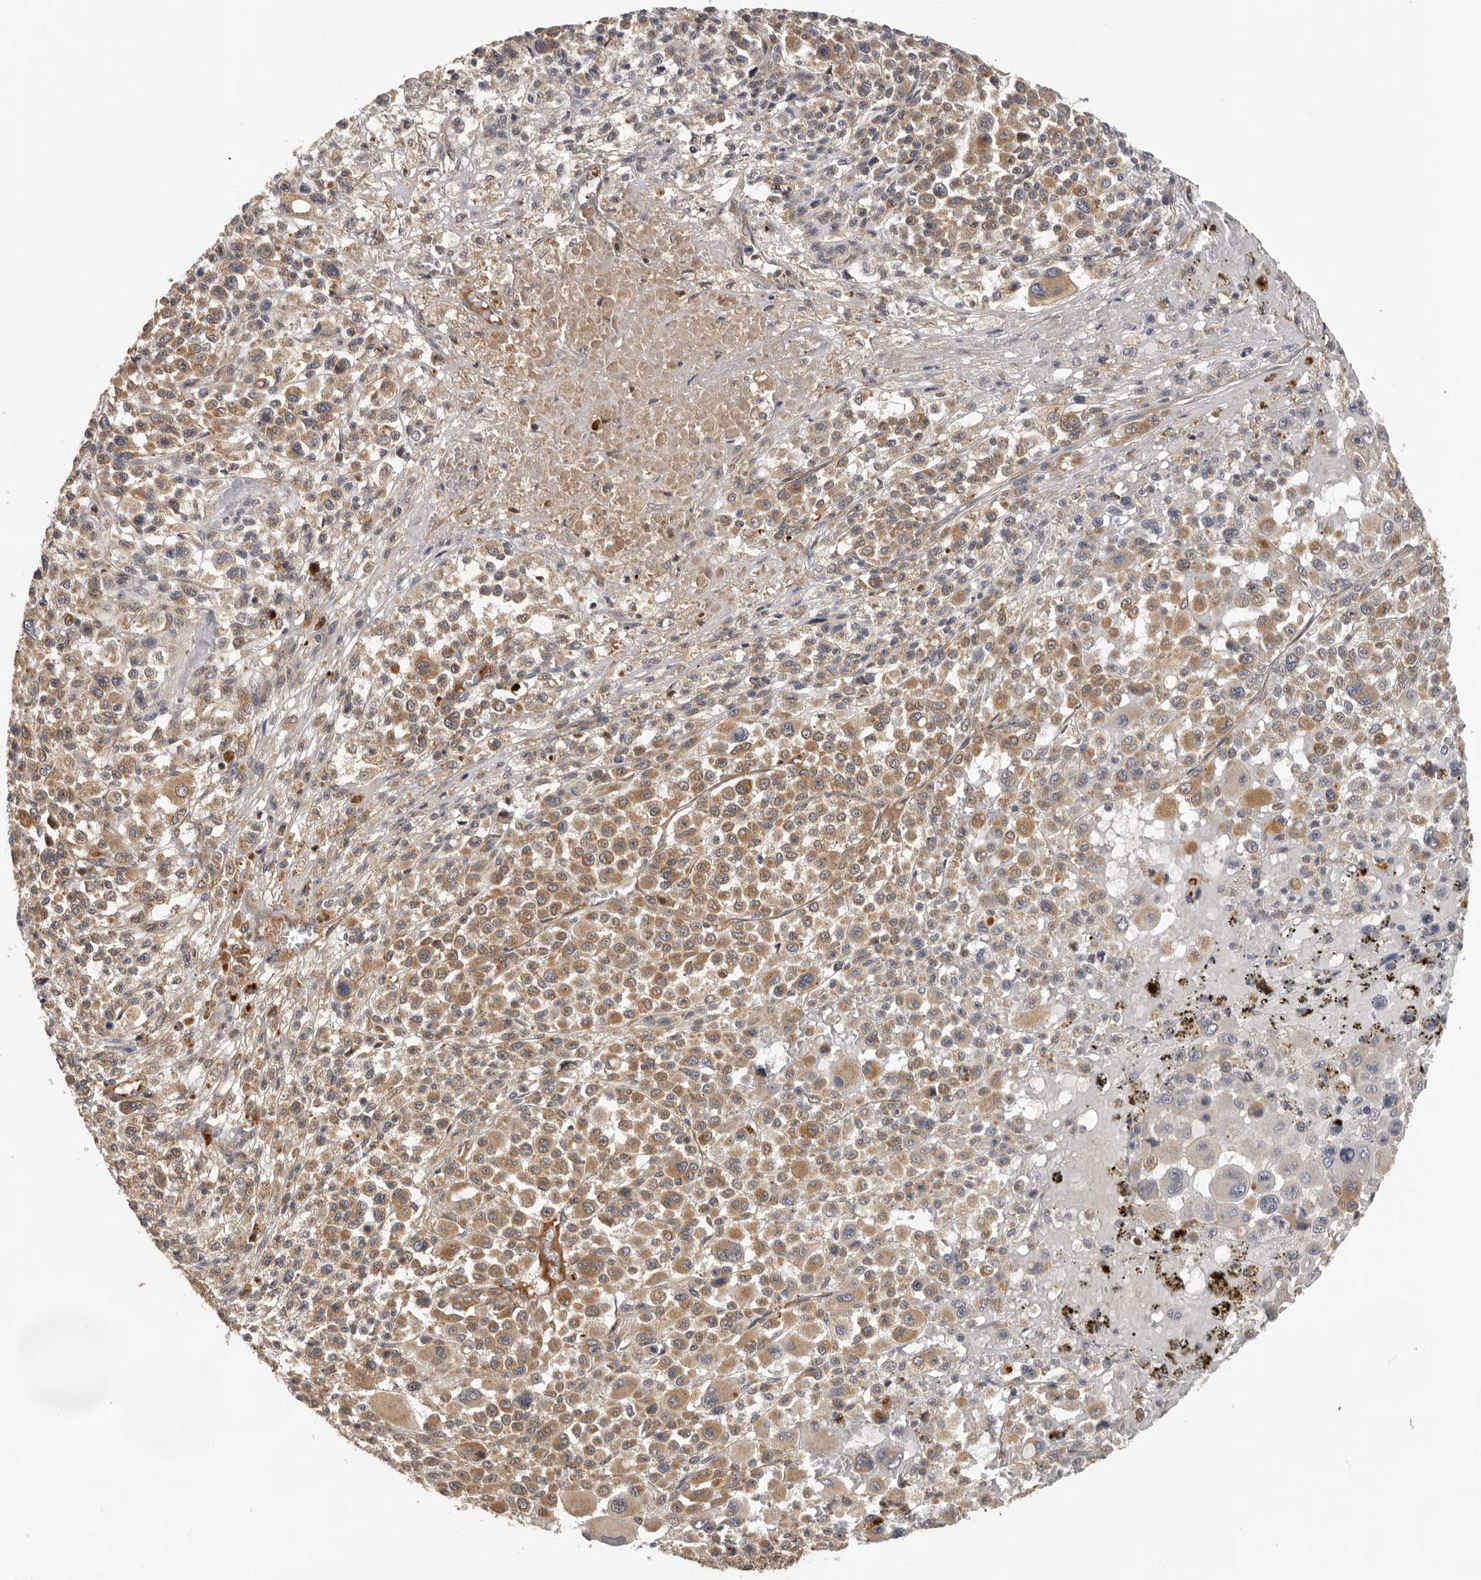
{"staining": {"intensity": "moderate", "quantity": ">75%", "location": "cytoplasmic/membranous"}, "tissue": "melanoma", "cell_type": "Tumor cells", "image_type": "cancer", "snomed": [{"axis": "morphology", "description": "Malignant melanoma, Metastatic site"}, {"axis": "topography", "description": "Skin"}], "caption": "Tumor cells reveal medium levels of moderate cytoplasmic/membranous positivity in about >75% of cells in melanoma. (DAB (3,3'-diaminobenzidine) IHC with brightfield microscopy, high magnification).", "gene": "RNF157", "patient": {"sex": "female", "age": 74}}